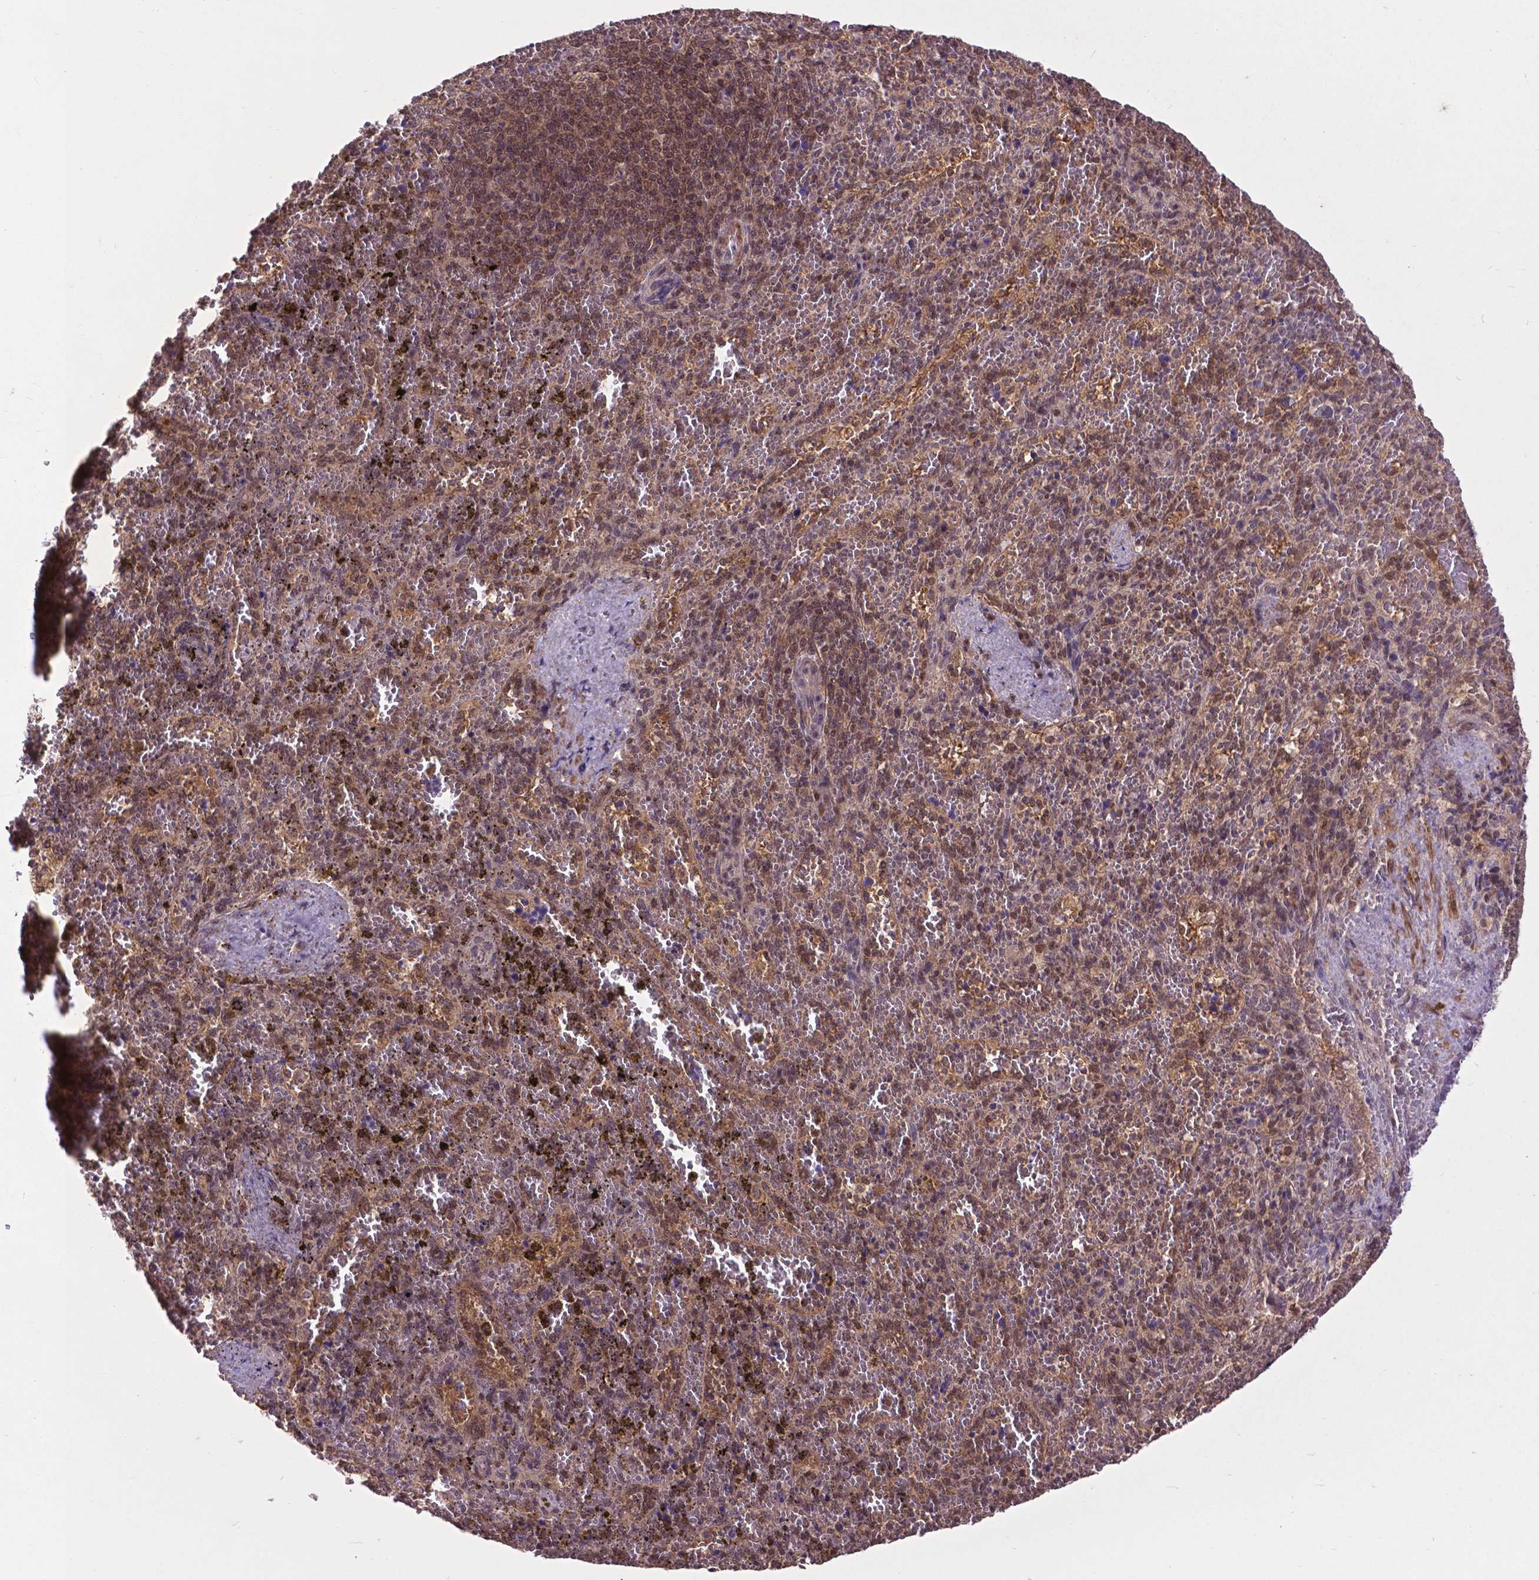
{"staining": {"intensity": "moderate", "quantity": "25%-75%", "location": "nuclear"}, "tissue": "spleen", "cell_type": "Cells in red pulp", "image_type": "normal", "snomed": [{"axis": "morphology", "description": "Normal tissue, NOS"}, {"axis": "topography", "description": "Spleen"}], "caption": "Cells in red pulp demonstrate medium levels of moderate nuclear expression in approximately 25%-75% of cells in benign spleen.", "gene": "OTUB1", "patient": {"sex": "female", "age": 50}}